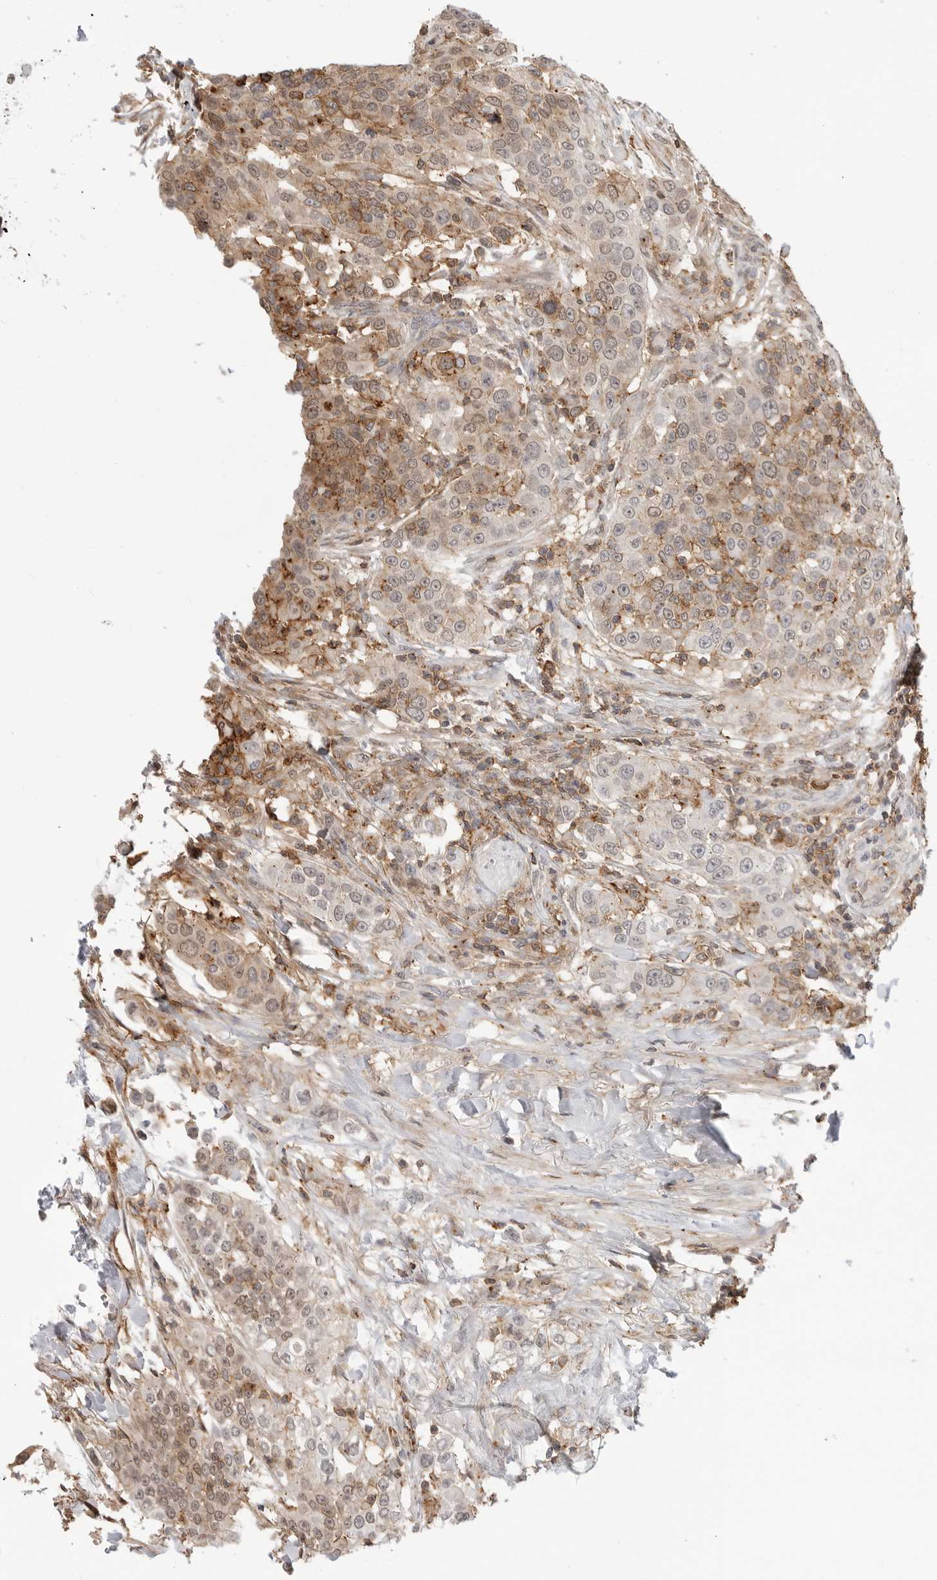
{"staining": {"intensity": "weak", "quantity": "25%-75%", "location": "cytoplasmic/membranous"}, "tissue": "urothelial cancer", "cell_type": "Tumor cells", "image_type": "cancer", "snomed": [{"axis": "morphology", "description": "Urothelial carcinoma, High grade"}, {"axis": "topography", "description": "Urinary bladder"}], "caption": "IHC of human urothelial cancer displays low levels of weak cytoplasmic/membranous positivity in approximately 25%-75% of tumor cells. Using DAB (3,3'-diaminobenzidine) (brown) and hematoxylin (blue) stains, captured at high magnification using brightfield microscopy.", "gene": "ANXA11", "patient": {"sex": "female", "age": 80}}